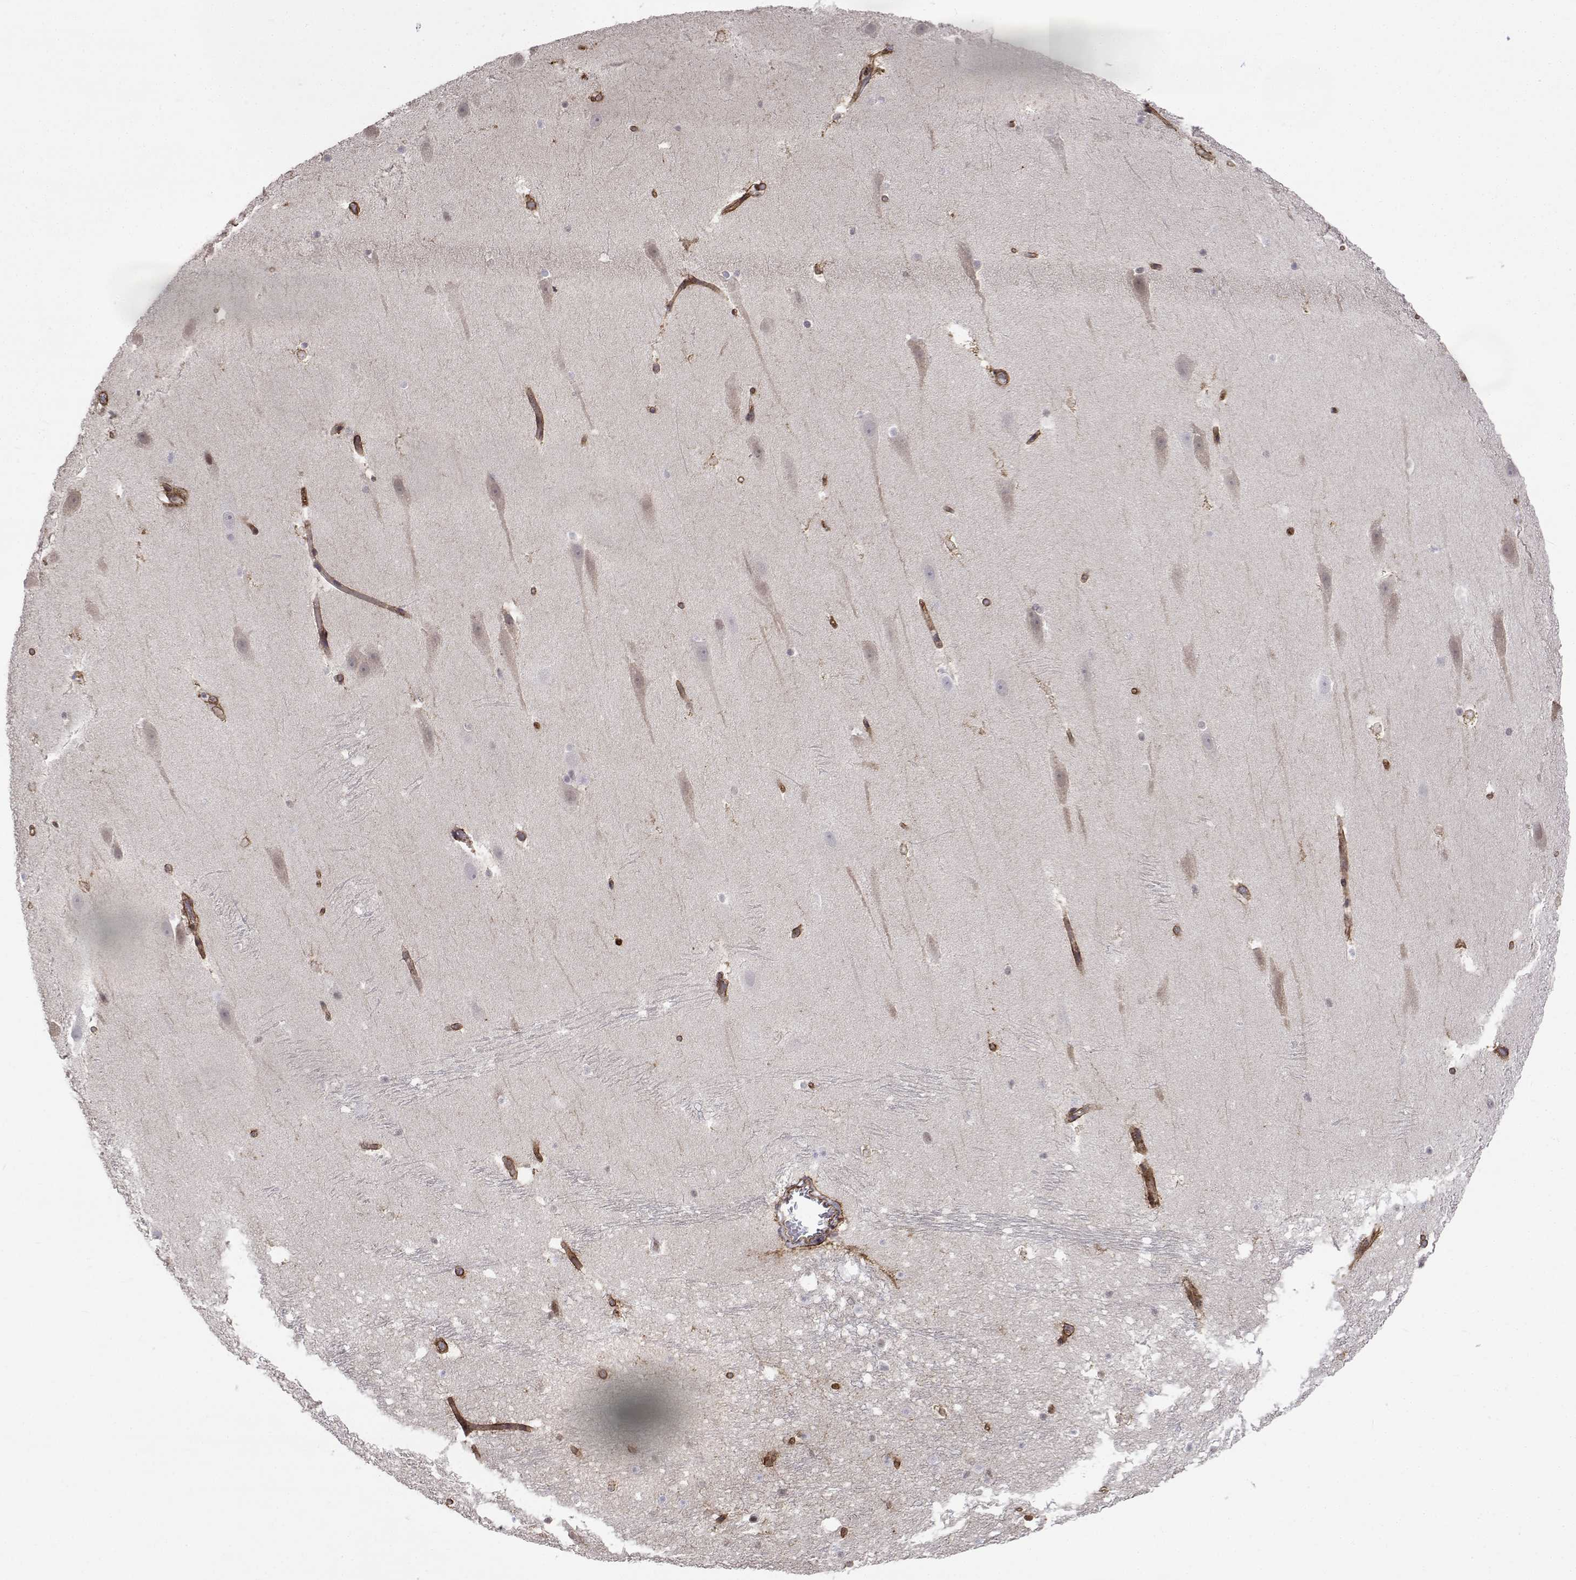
{"staining": {"intensity": "negative", "quantity": "none", "location": "none"}, "tissue": "hippocampus", "cell_type": "Glial cells", "image_type": "normal", "snomed": [{"axis": "morphology", "description": "Normal tissue, NOS"}, {"axis": "topography", "description": "Hippocampus"}], "caption": "Protein analysis of normal hippocampus demonstrates no significant expression in glial cells.", "gene": "ITGA7", "patient": {"sex": "male", "age": 26}}